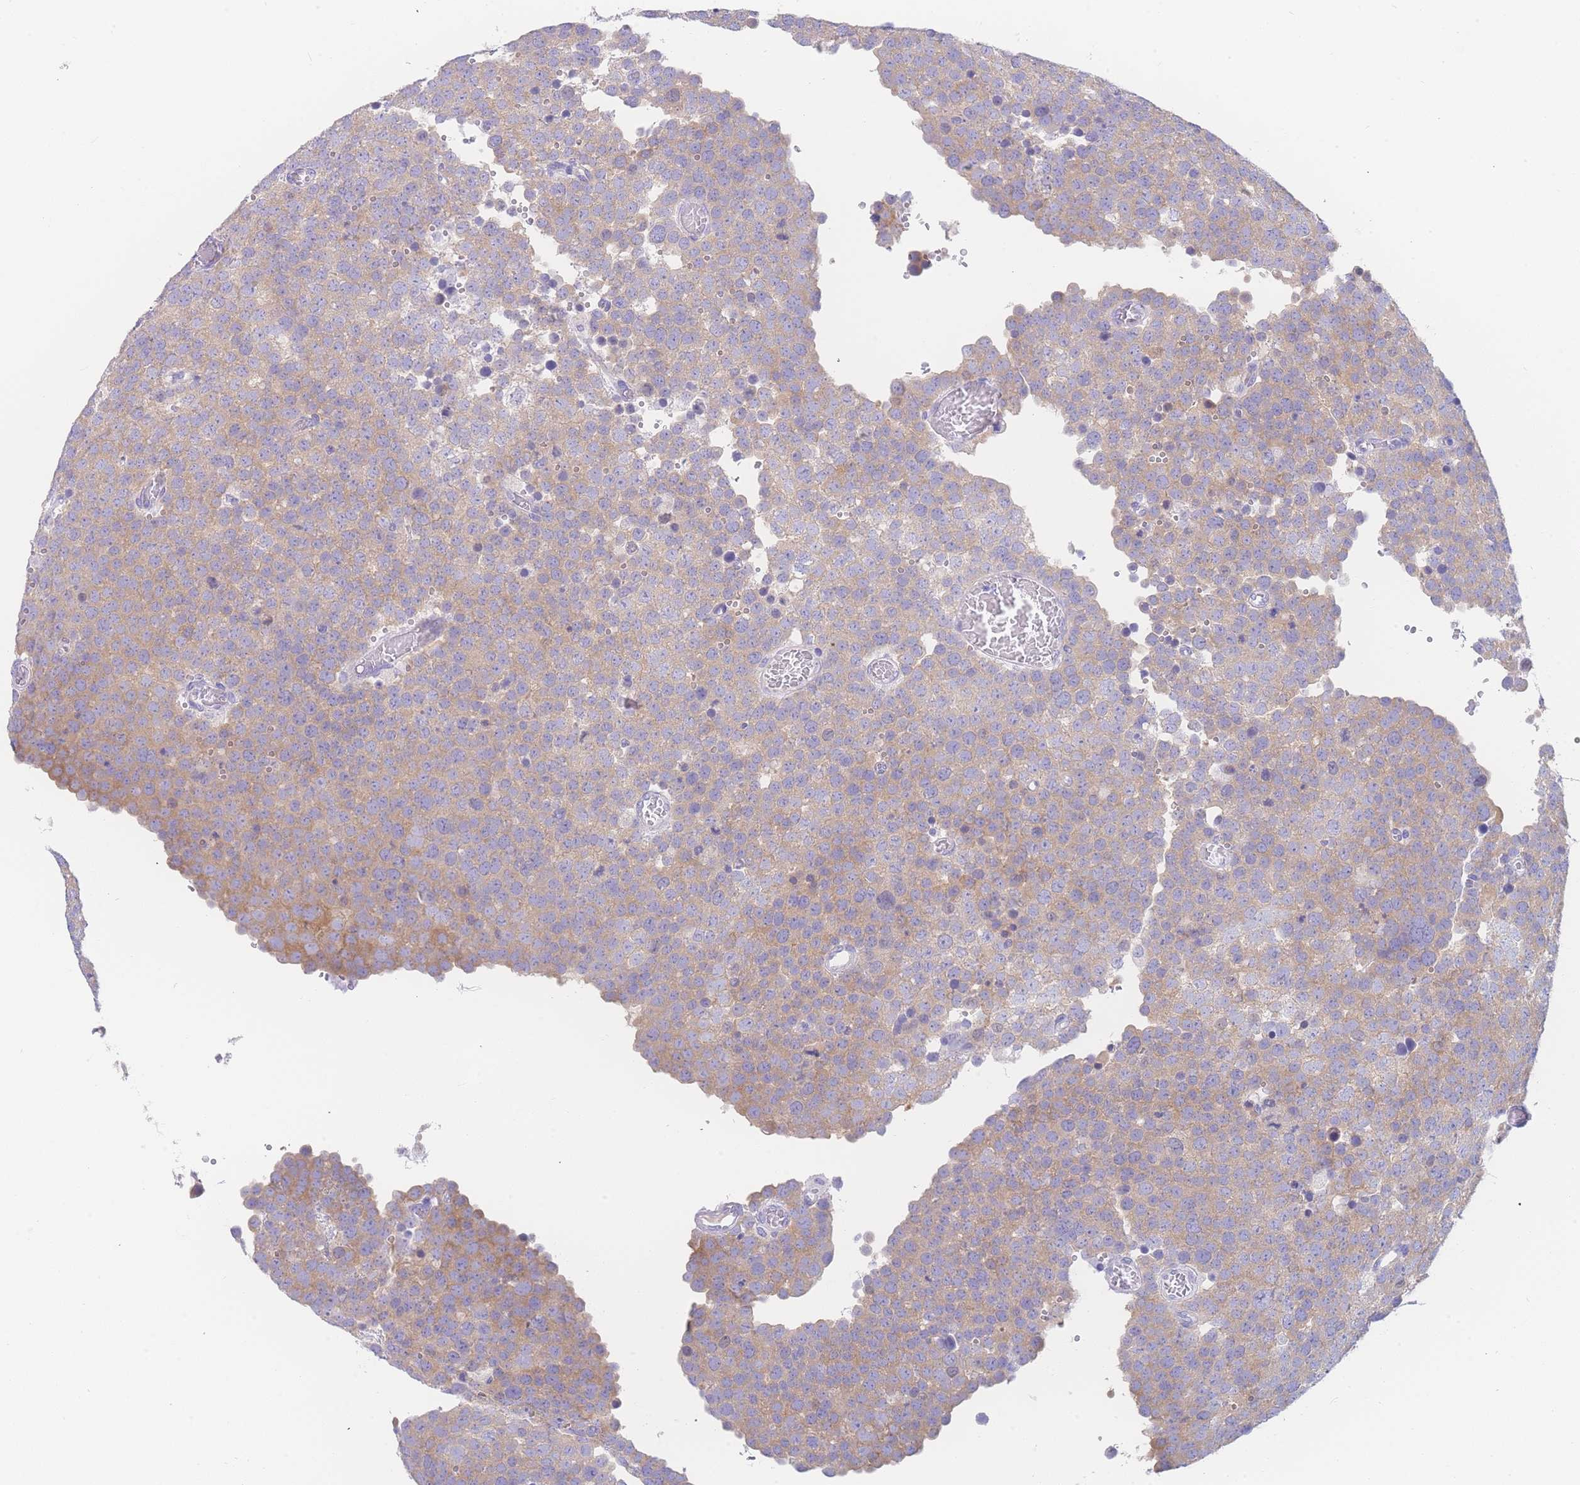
{"staining": {"intensity": "weak", "quantity": "25%-75%", "location": "cytoplasmic/membranous"}, "tissue": "testis cancer", "cell_type": "Tumor cells", "image_type": "cancer", "snomed": [{"axis": "morphology", "description": "Normal tissue, NOS"}, {"axis": "morphology", "description": "Seminoma, NOS"}, {"axis": "topography", "description": "Testis"}], "caption": "Seminoma (testis) tissue displays weak cytoplasmic/membranous positivity in about 25%-75% of tumor cells, visualized by immunohistochemistry.", "gene": "LZTFL1", "patient": {"sex": "male", "age": 71}}